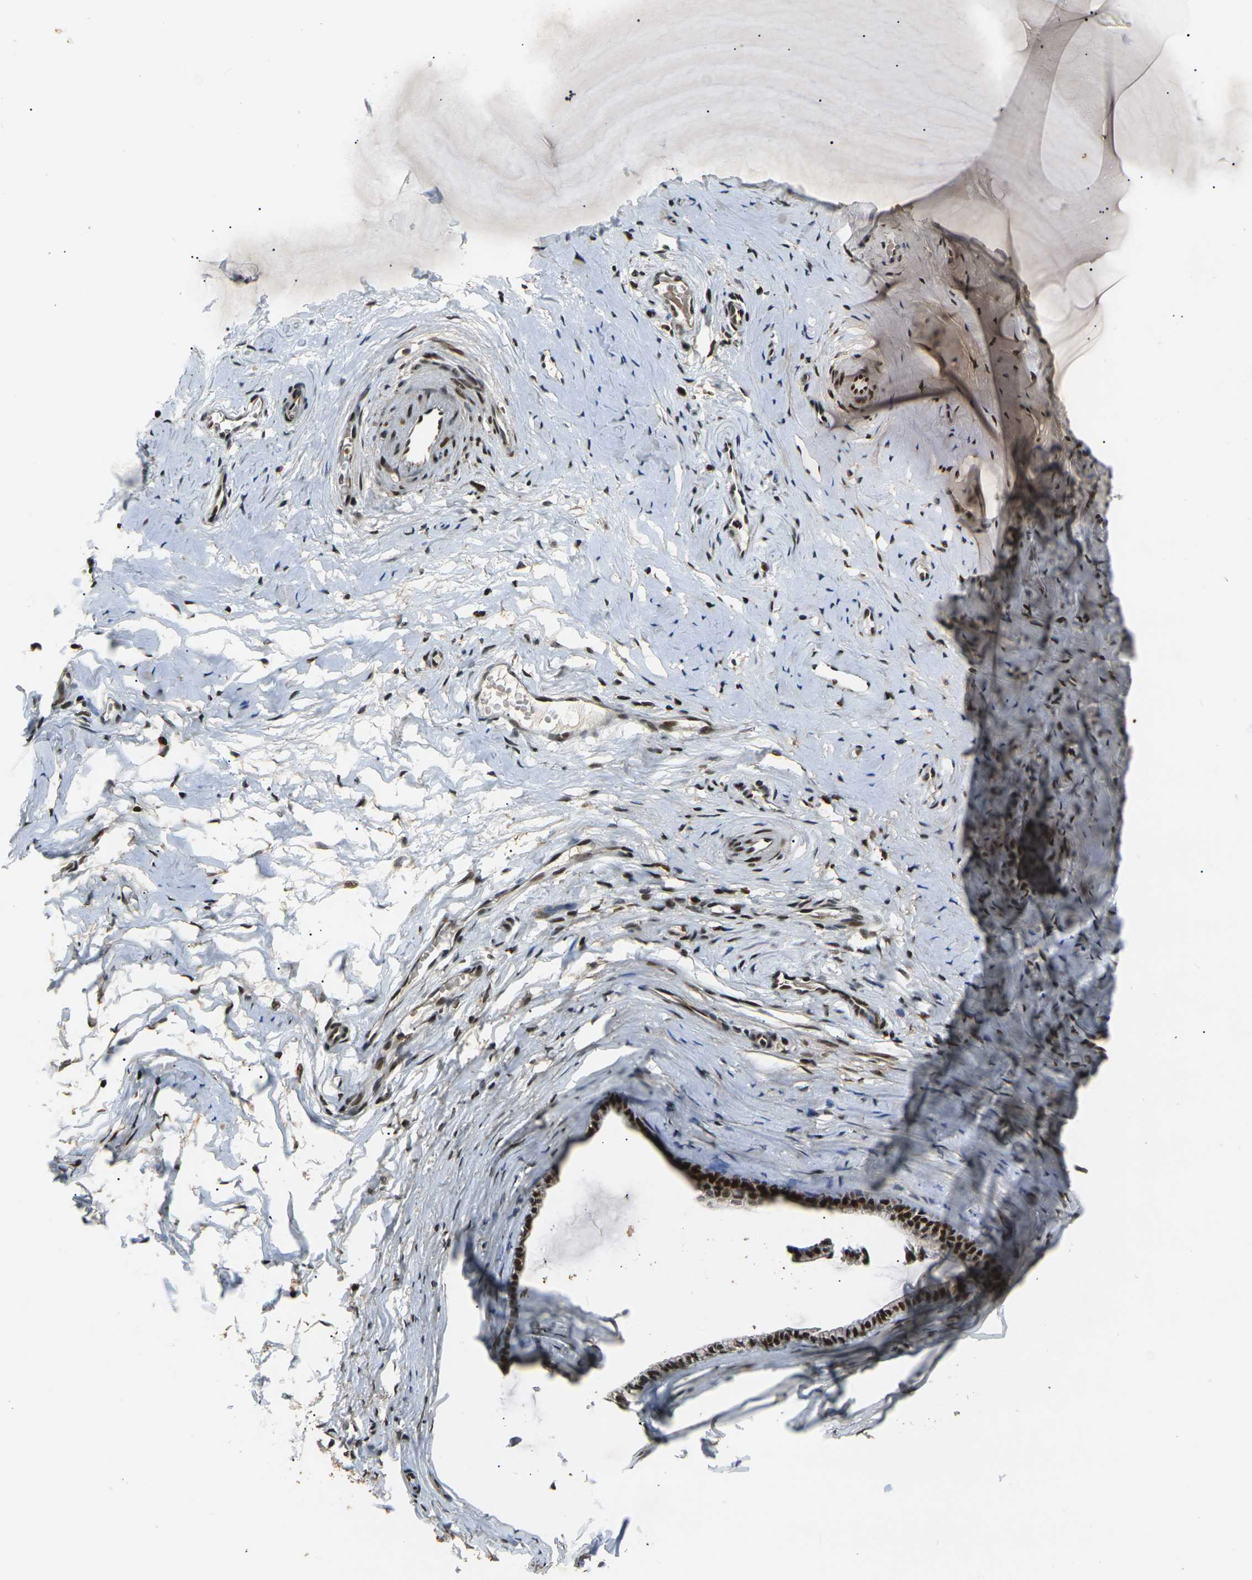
{"staining": {"intensity": "strong", "quantity": ">75%", "location": "cytoplasmic/membranous,nuclear"}, "tissue": "cervix", "cell_type": "Glandular cells", "image_type": "normal", "snomed": [{"axis": "morphology", "description": "Normal tissue, NOS"}, {"axis": "topography", "description": "Cervix"}], "caption": "Protein expression analysis of benign human cervix reveals strong cytoplasmic/membranous,nuclear positivity in about >75% of glandular cells. The protein is shown in brown color, while the nuclei are stained blue.", "gene": "ACTL6A", "patient": {"sex": "female", "age": 39}}